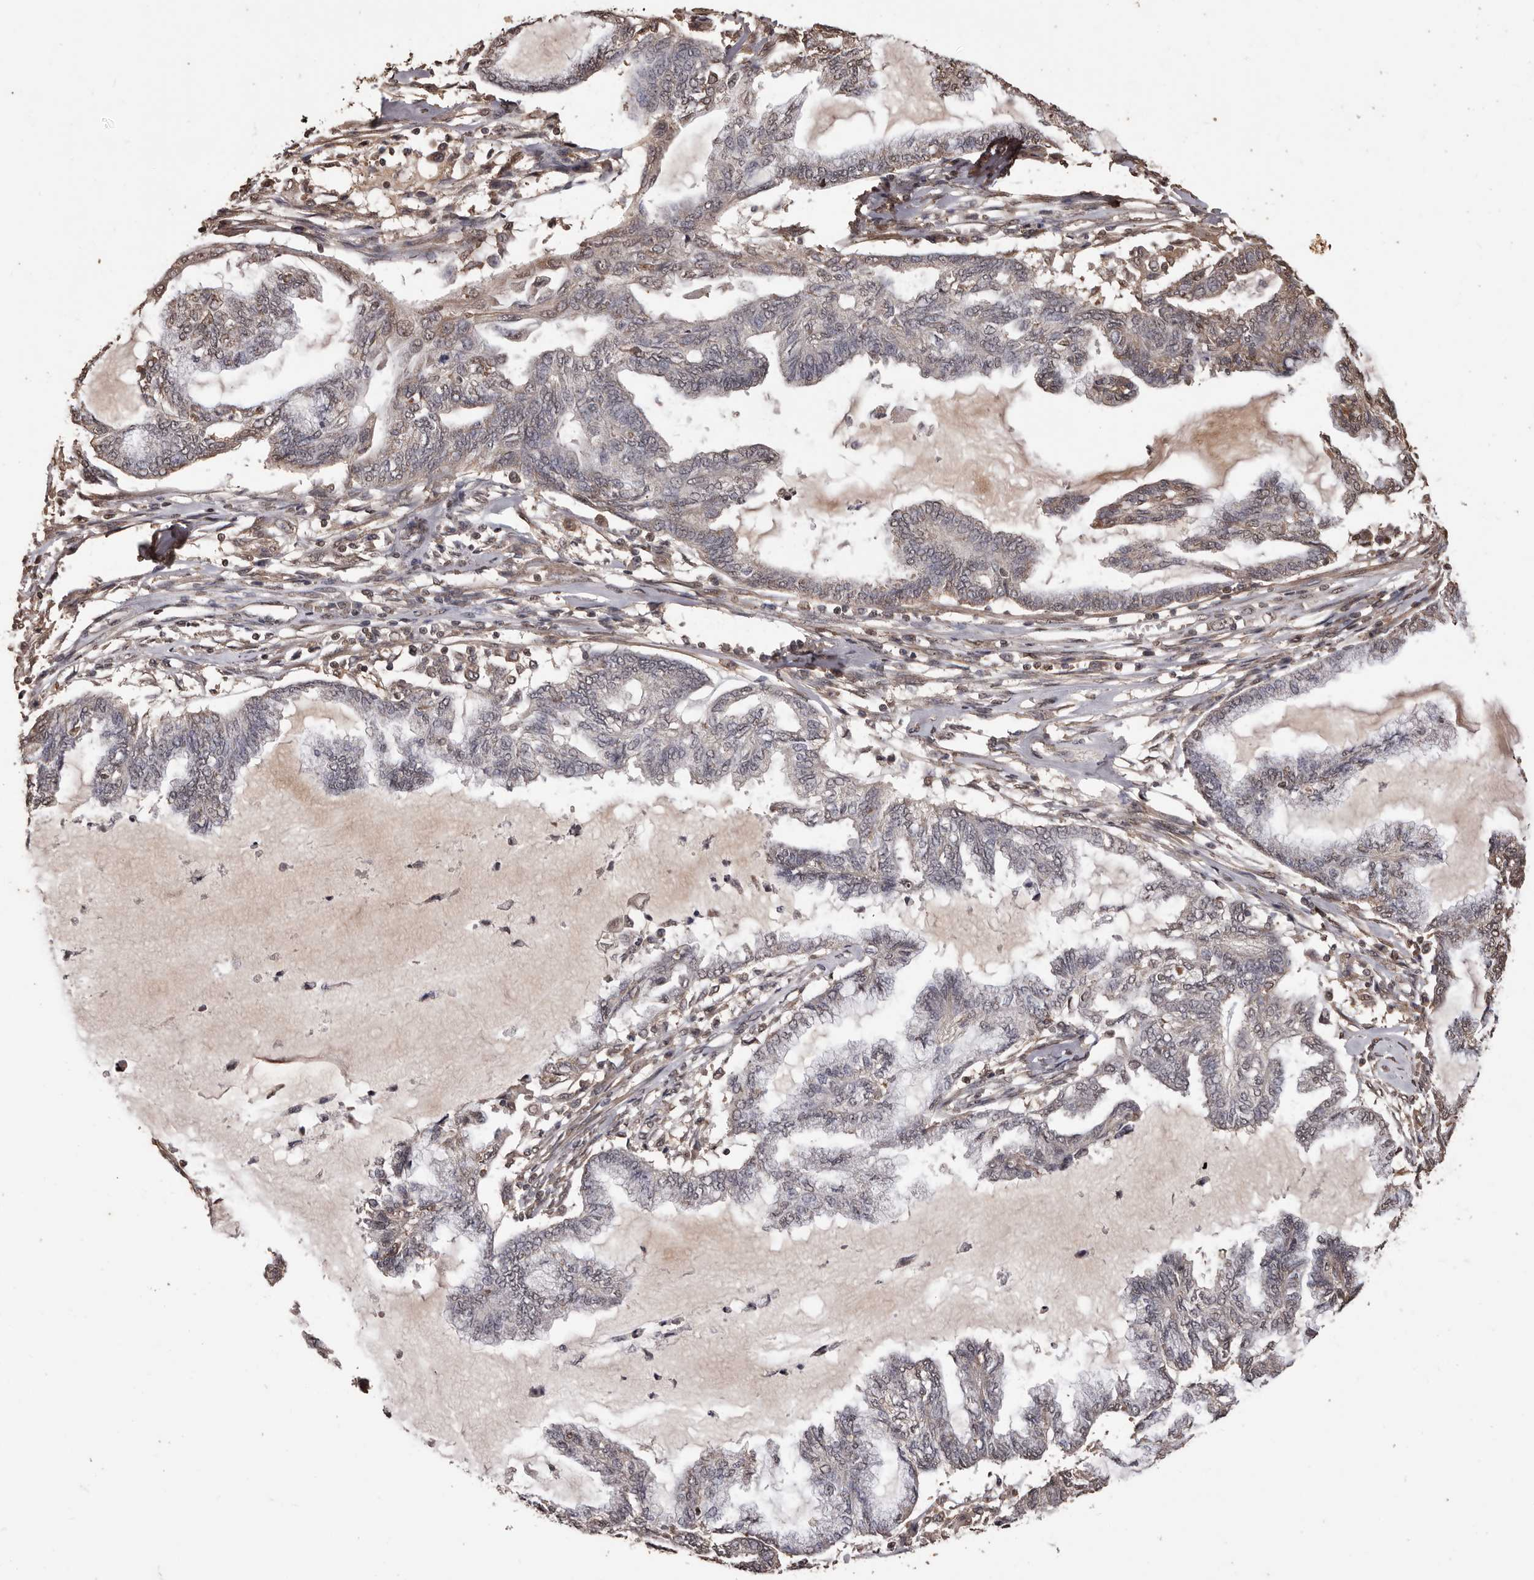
{"staining": {"intensity": "weak", "quantity": "<25%", "location": "cytoplasmic/membranous,nuclear"}, "tissue": "endometrial cancer", "cell_type": "Tumor cells", "image_type": "cancer", "snomed": [{"axis": "morphology", "description": "Adenocarcinoma, NOS"}, {"axis": "topography", "description": "Endometrium"}], "caption": "The image reveals no staining of tumor cells in endometrial cancer. The staining was performed using DAB (3,3'-diaminobenzidine) to visualize the protein expression in brown, while the nuclei were stained in blue with hematoxylin (Magnification: 20x).", "gene": "NAV1", "patient": {"sex": "female", "age": 86}}